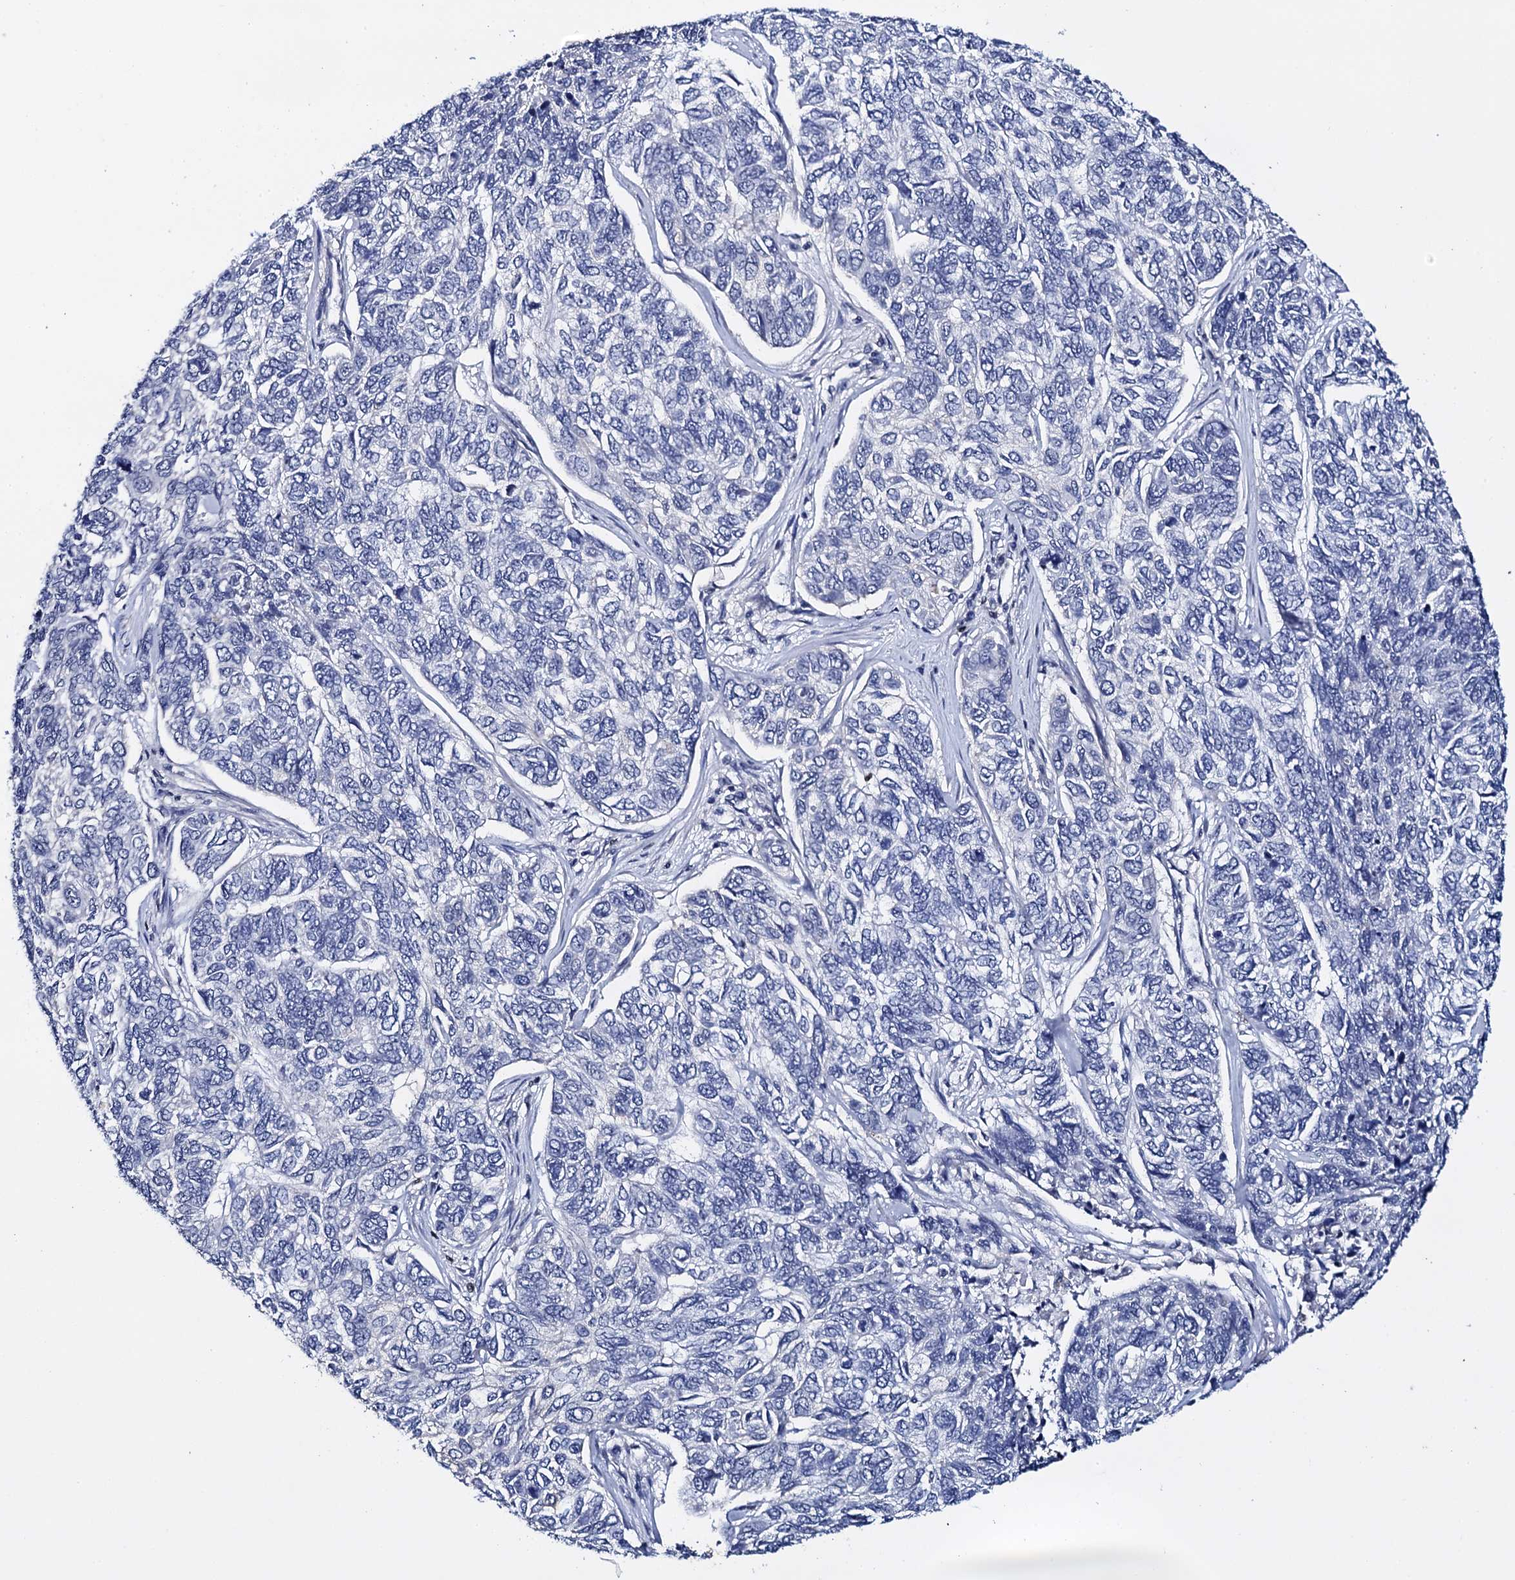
{"staining": {"intensity": "negative", "quantity": "none", "location": "none"}, "tissue": "skin cancer", "cell_type": "Tumor cells", "image_type": "cancer", "snomed": [{"axis": "morphology", "description": "Basal cell carcinoma"}, {"axis": "topography", "description": "Skin"}], "caption": "Tumor cells are negative for brown protein staining in basal cell carcinoma (skin).", "gene": "NPM2", "patient": {"sex": "female", "age": 65}}